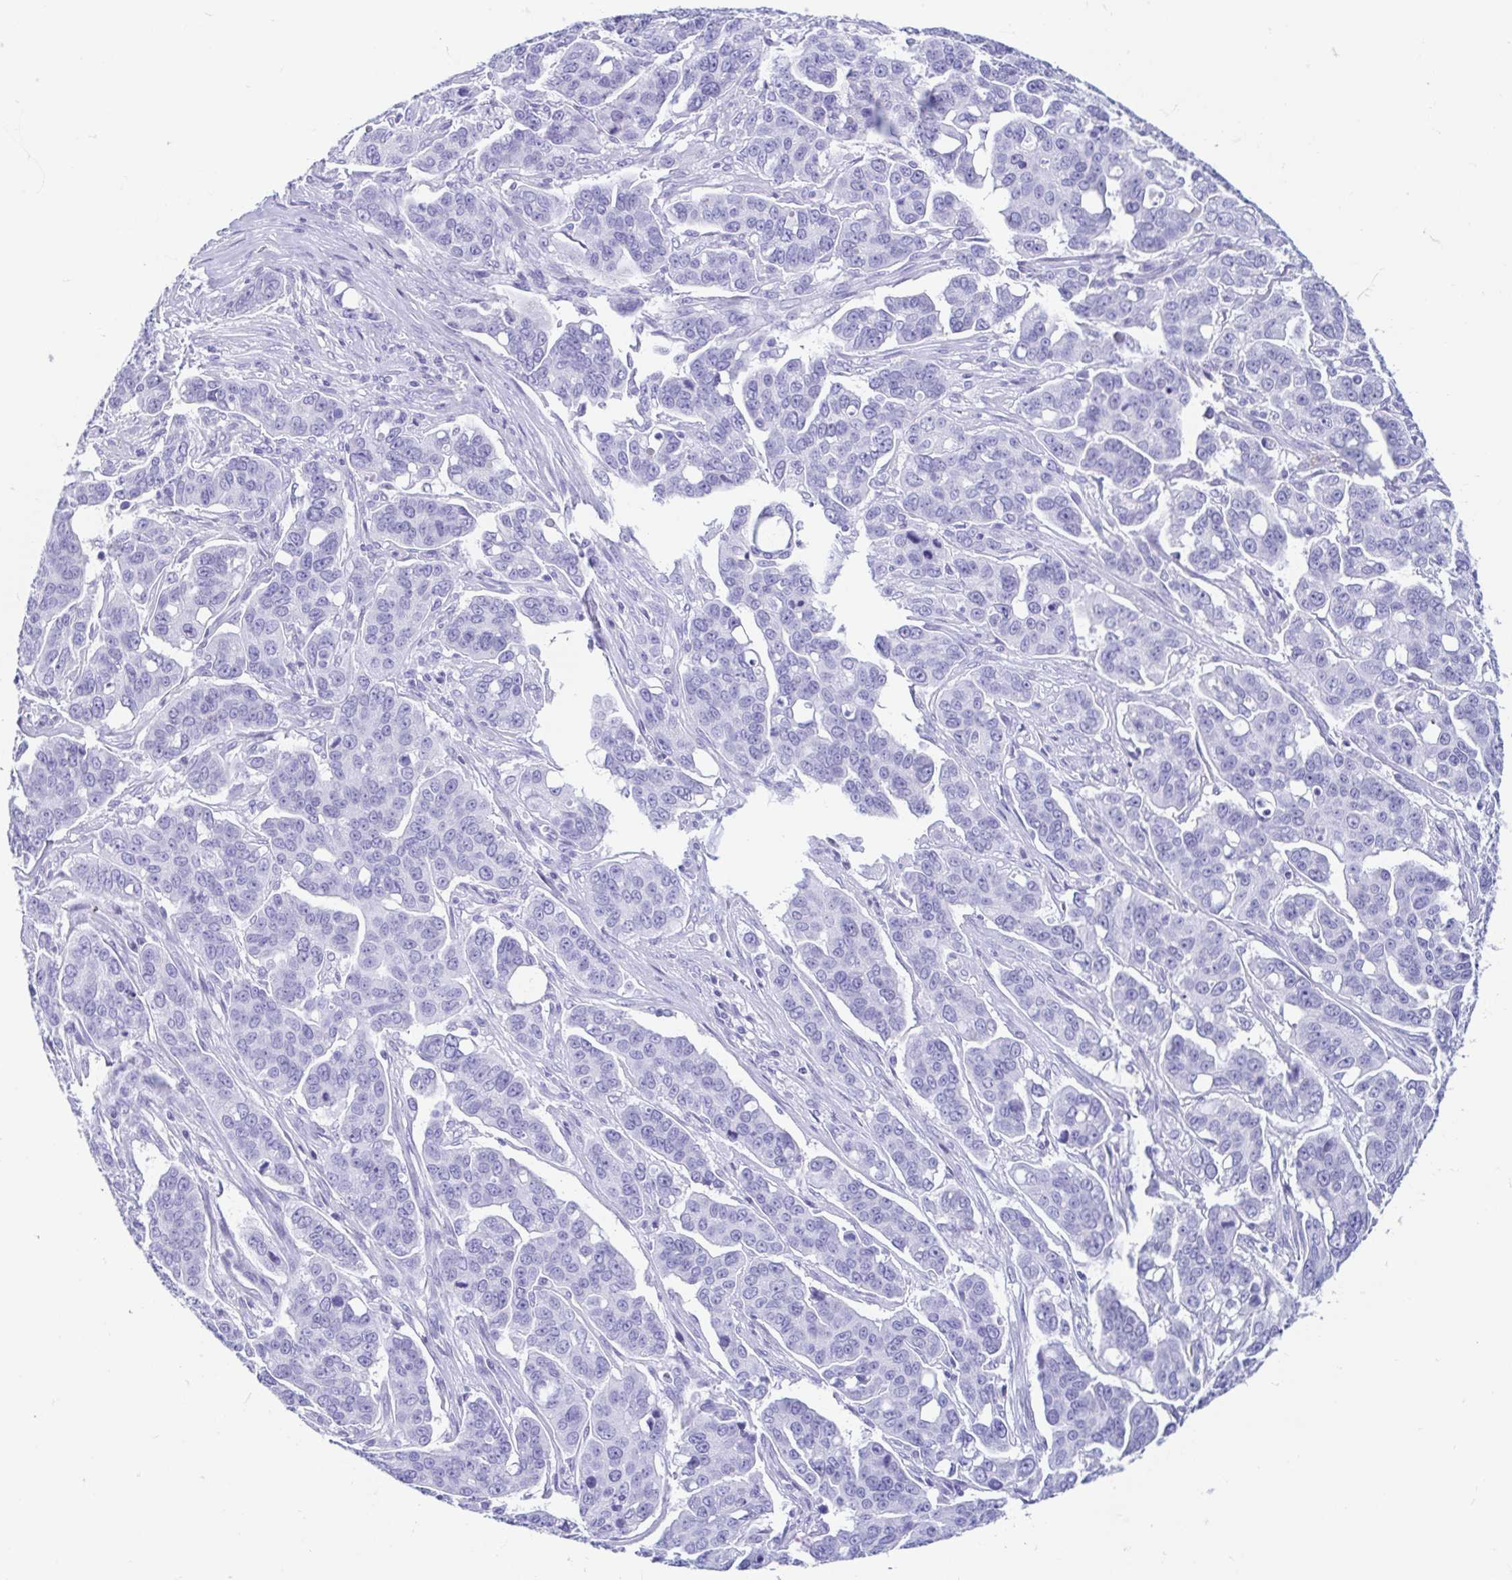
{"staining": {"intensity": "negative", "quantity": "none", "location": "none"}, "tissue": "ovarian cancer", "cell_type": "Tumor cells", "image_type": "cancer", "snomed": [{"axis": "morphology", "description": "Carcinoma, endometroid"}, {"axis": "topography", "description": "Ovary"}], "caption": "There is no significant positivity in tumor cells of endometroid carcinoma (ovarian).", "gene": "GKN1", "patient": {"sex": "female", "age": 78}}